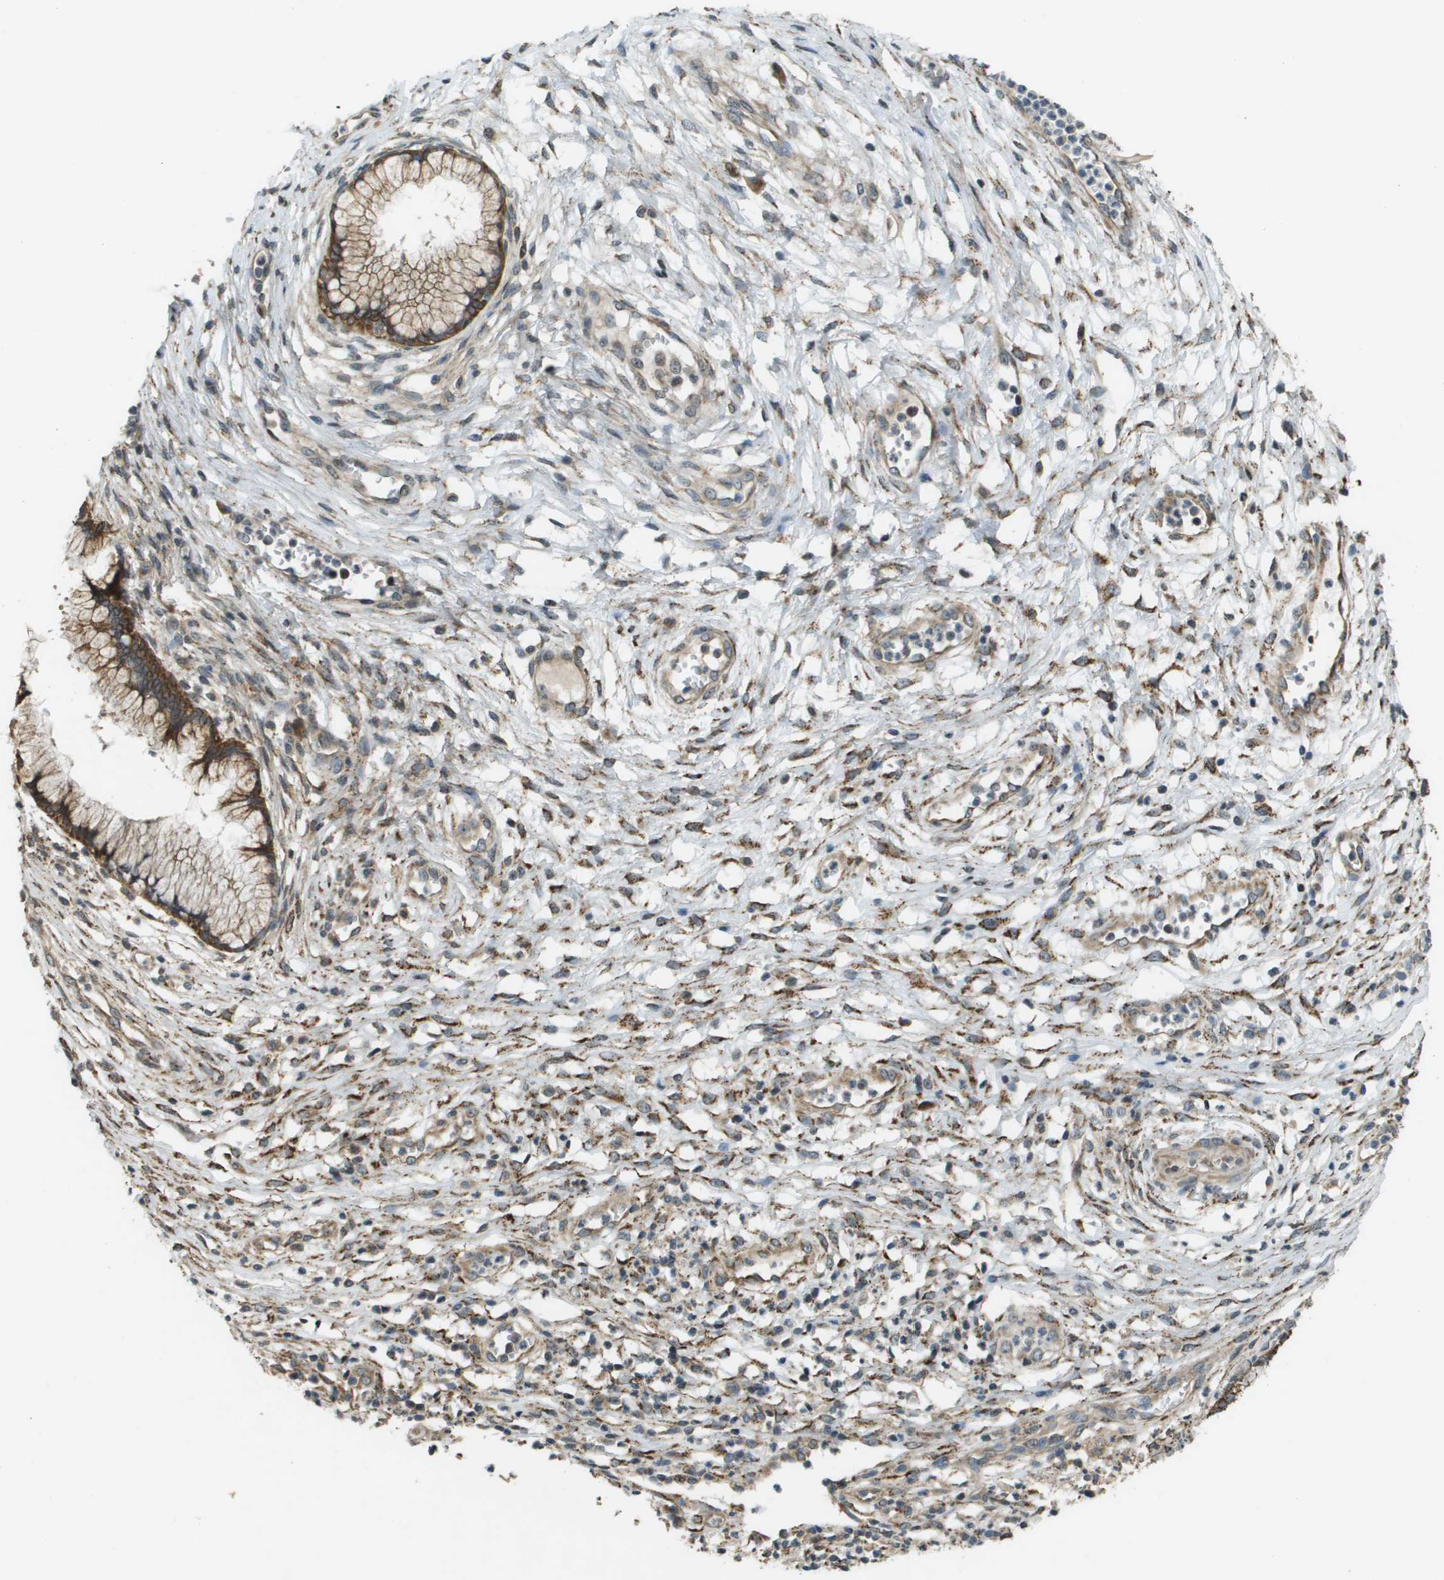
{"staining": {"intensity": "moderate", "quantity": ">75%", "location": "cytoplasmic/membranous"}, "tissue": "cervical cancer", "cell_type": "Tumor cells", "image_type": "cancer", "snomed": [{"axis": "morphology", "description": "Squamous cell carcinoma, NOS"}, {"axis": "topography", "description": "Cervix"}], "caption": "Cervical cancer tissue shows moderate cytoplasmic/membranous staining in about >75% of tumor cells", "gene": "CDKN2C", "patient": {"sex": "female", "age": 32}}